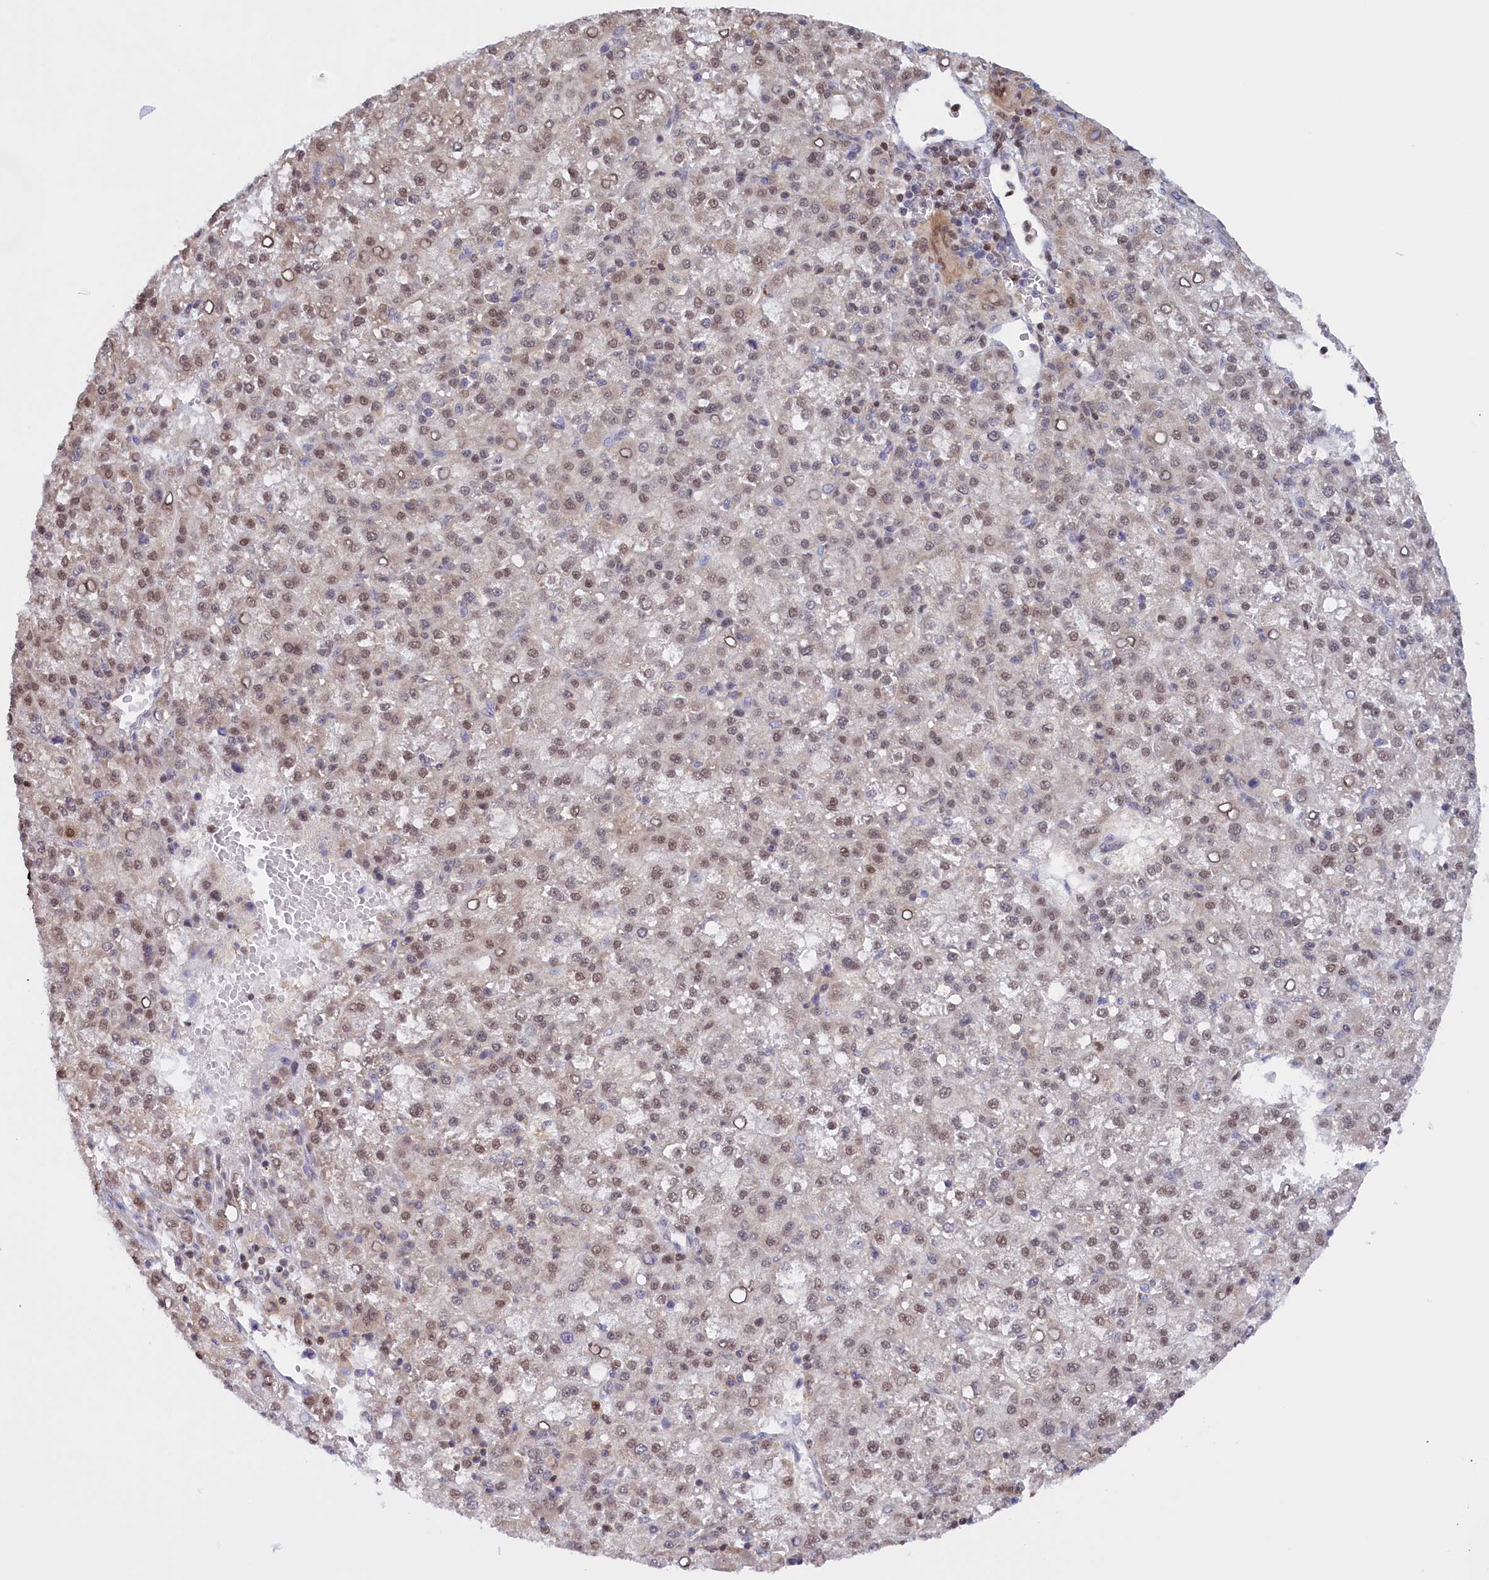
{"staining": {"intensity": "weak", "quantity": "25%-75%", "location": "nuclear"}, "tissue": "liver cancer", "cell_type": "Tumor cells", "image_type": "cancer", "snomed": [{"axis": "morphology", "description": "Carcinoma, Hepatocellular, NOS"}, {"axis": "topography", "description": "Liver"}], "caption": "Immunohistochemical staining of human liver cancer demonstrates low levels of weak nuclear protein staining in about 25%-75% of tumor cells.", "gene": "IZUMO2", "patient": {"sex": "female", "age": 58}}